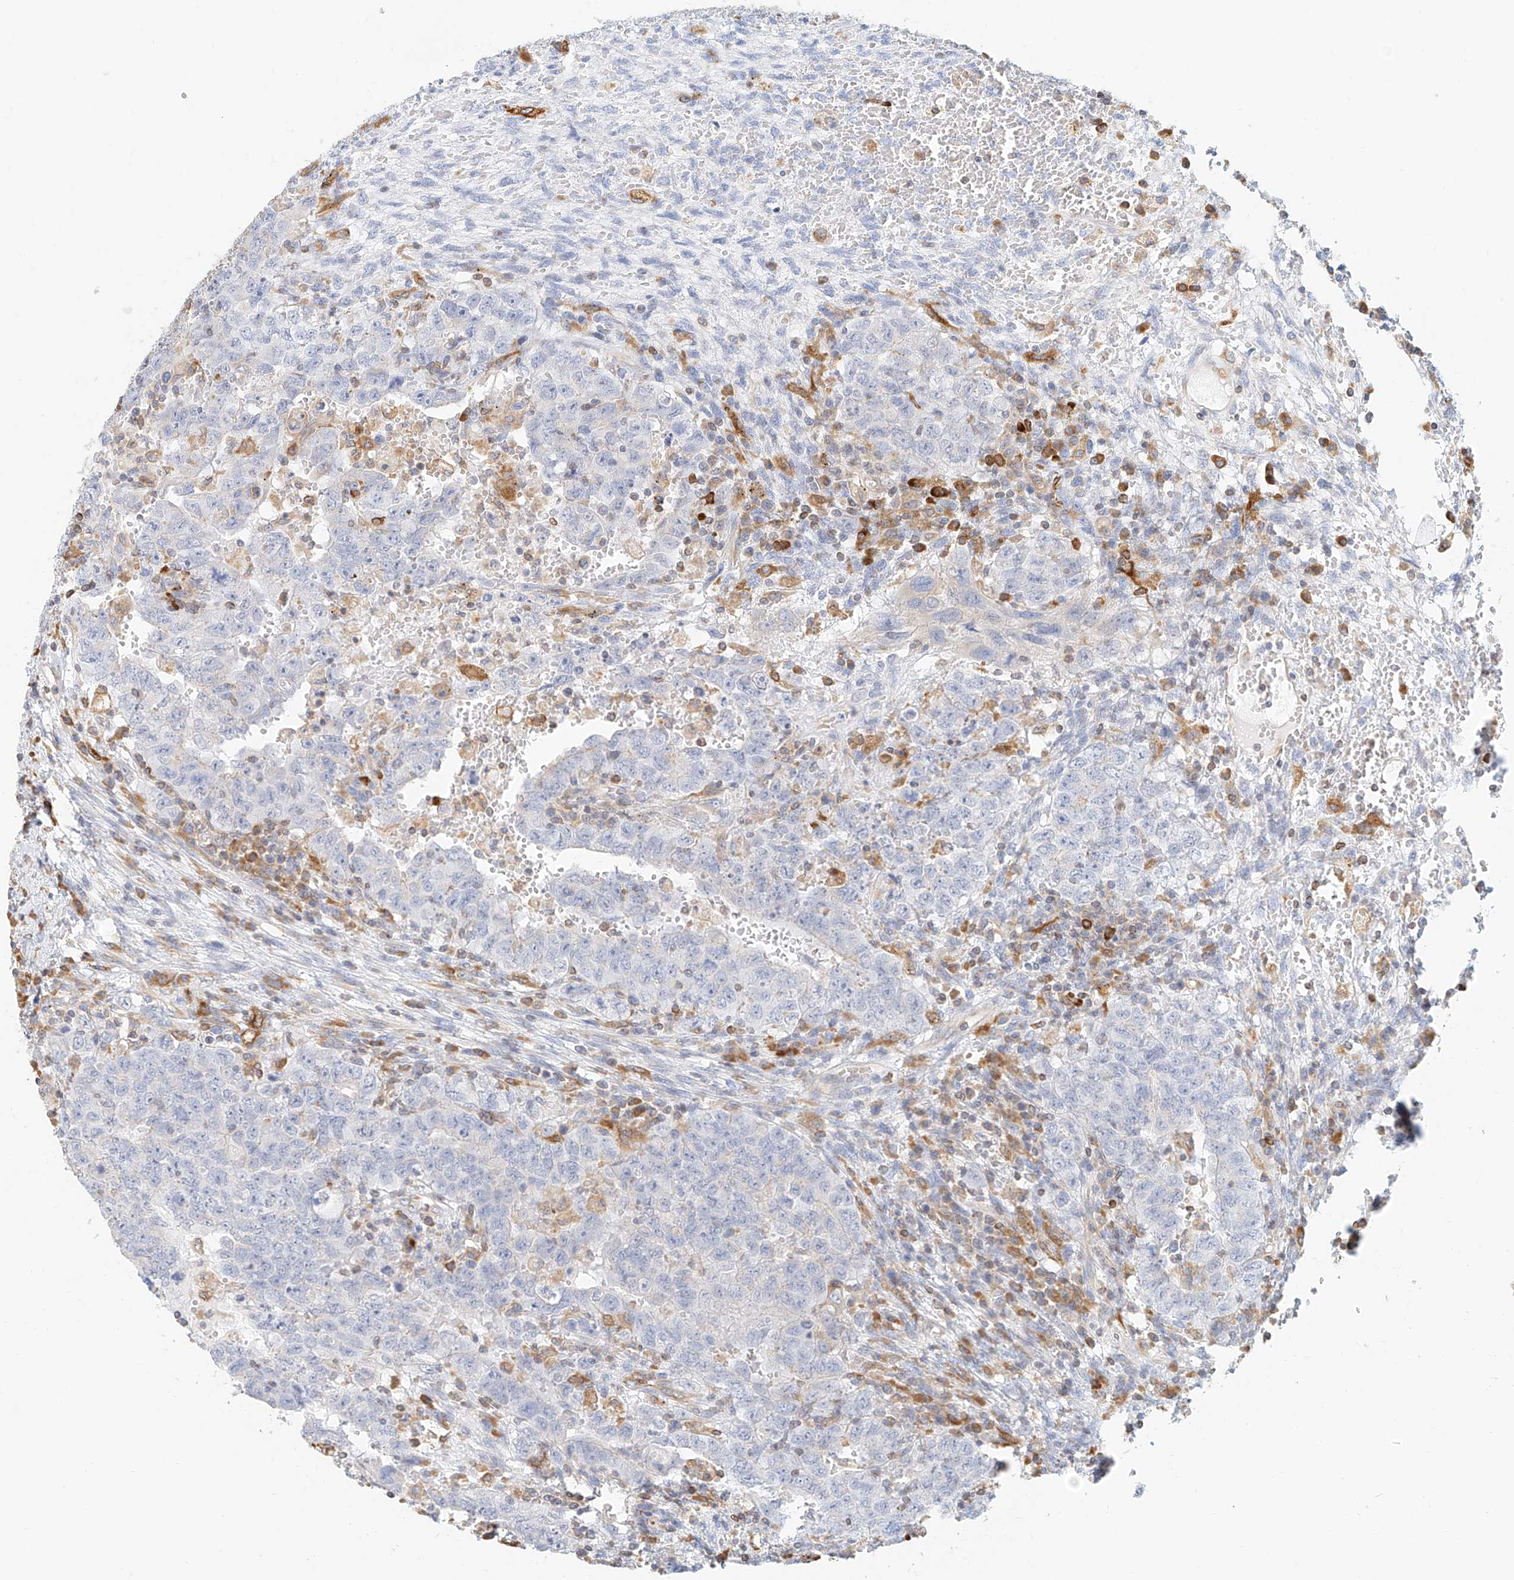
{"staining": {"intensity": "negative", "quantity": "none", "location": "none"}, "tissue": "testis cancer", "cell_type": "Tumor cells", "image_type": "cancer", "snomed": [{"axis": "morphology", "description": "Carcinoma, Embryonal, NOS"}, {"axis": "topography", "description": "Testis"}], "caption": "The micrograph reveals no significant expression in tumor cells of testis embryonal carcinoma.", "gene": "DHRS7", "patient": {"sex": "male", "age": 26}}